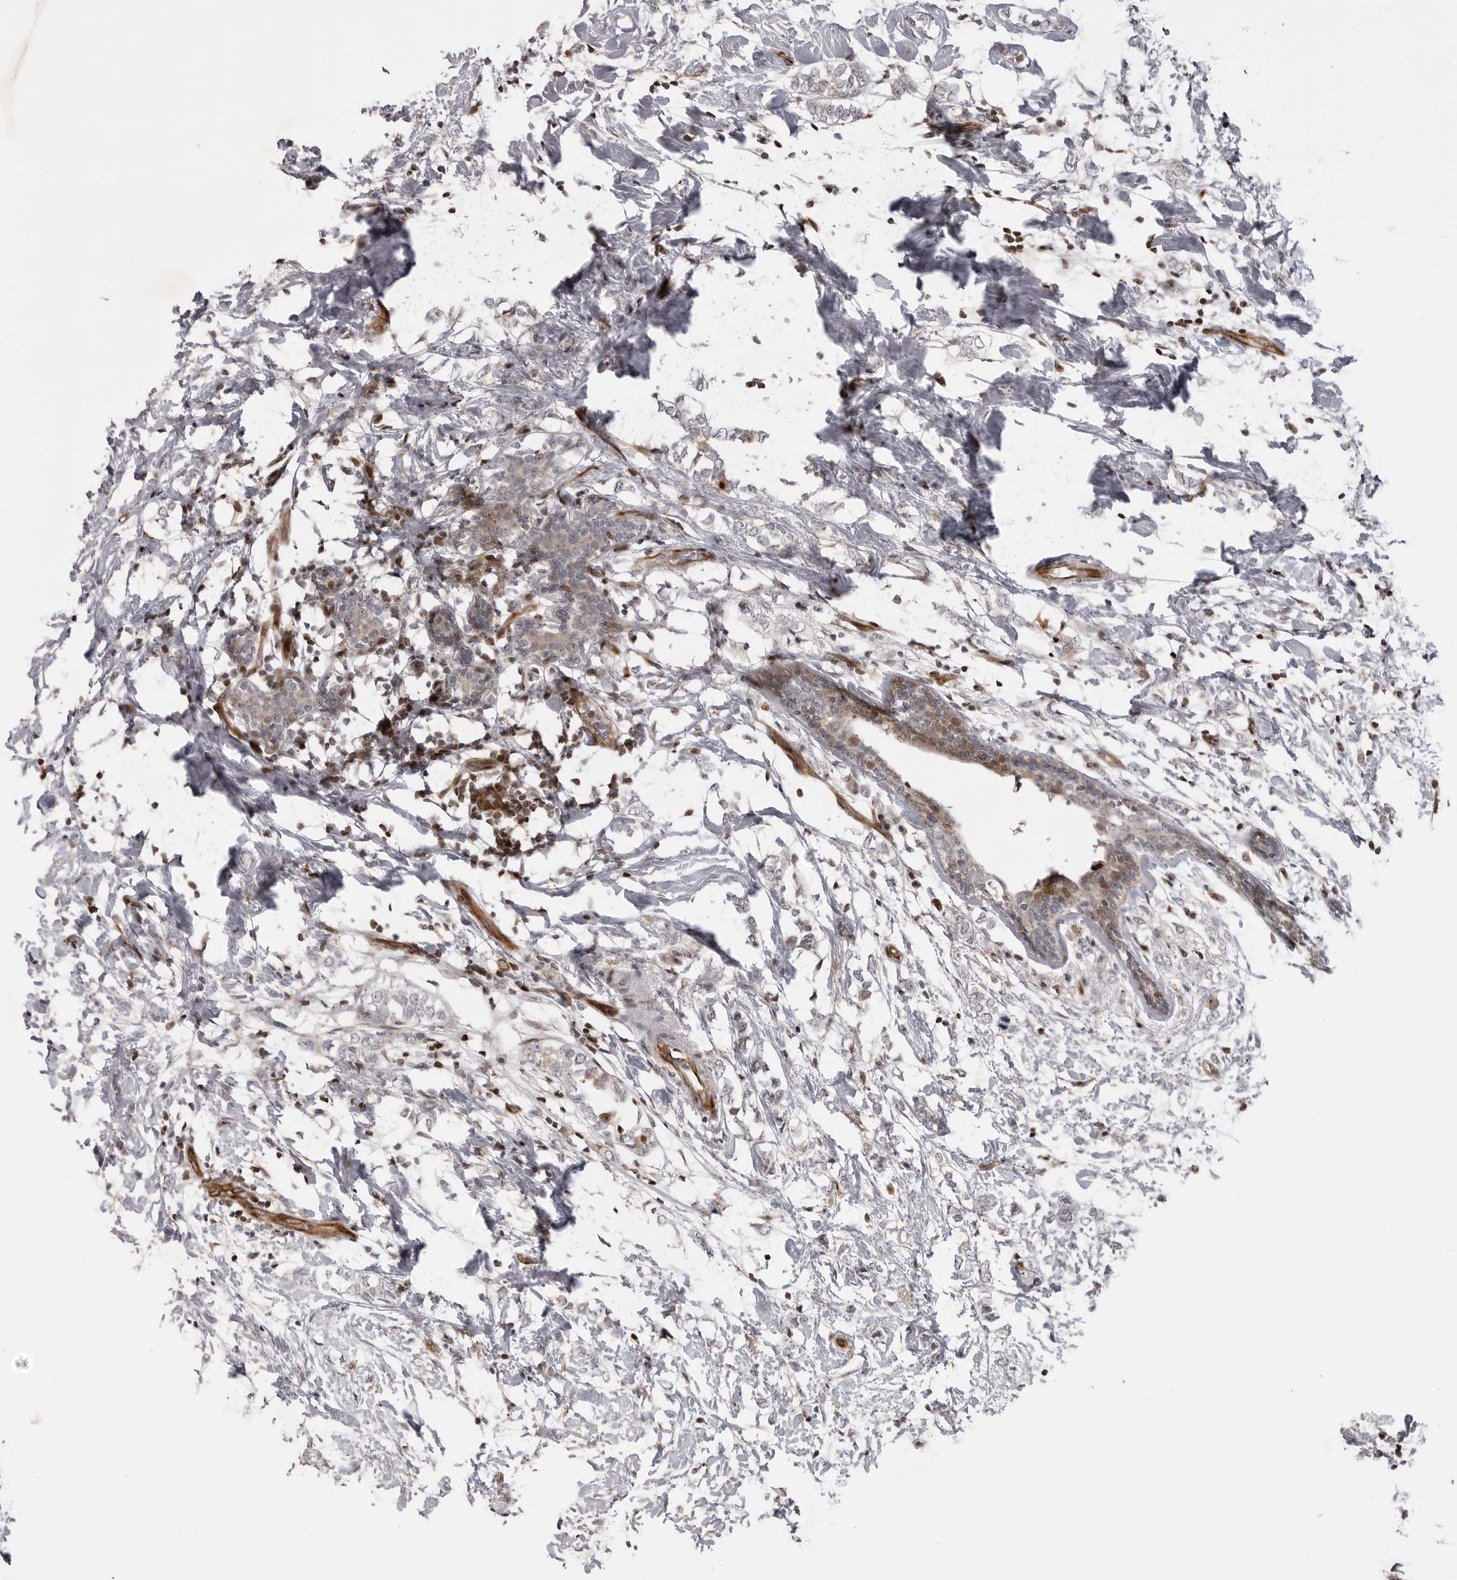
{"staining": {"intensity": "weak", "quantity": "<25%", "location": "cytoplasmic/membranous"}, "tissue": "breast cancer", "cell_type": "Tumor cells", "image_type": "cancer", "snomed": [{"axis": "morphology", "description": "Normal tissue, NOS"}, {"axis": "morphology", "description": "Lobular carcinoma"}, {"axis": "topography", "description": "Breast"}], "caption": "Breast cancer (lobular carcinoma) stained for a protein using immunohistochemistry (IHC) displays no expression tumor cells.", "gene": "ABL1", "patient": {"sex": "female", "age": 47}}